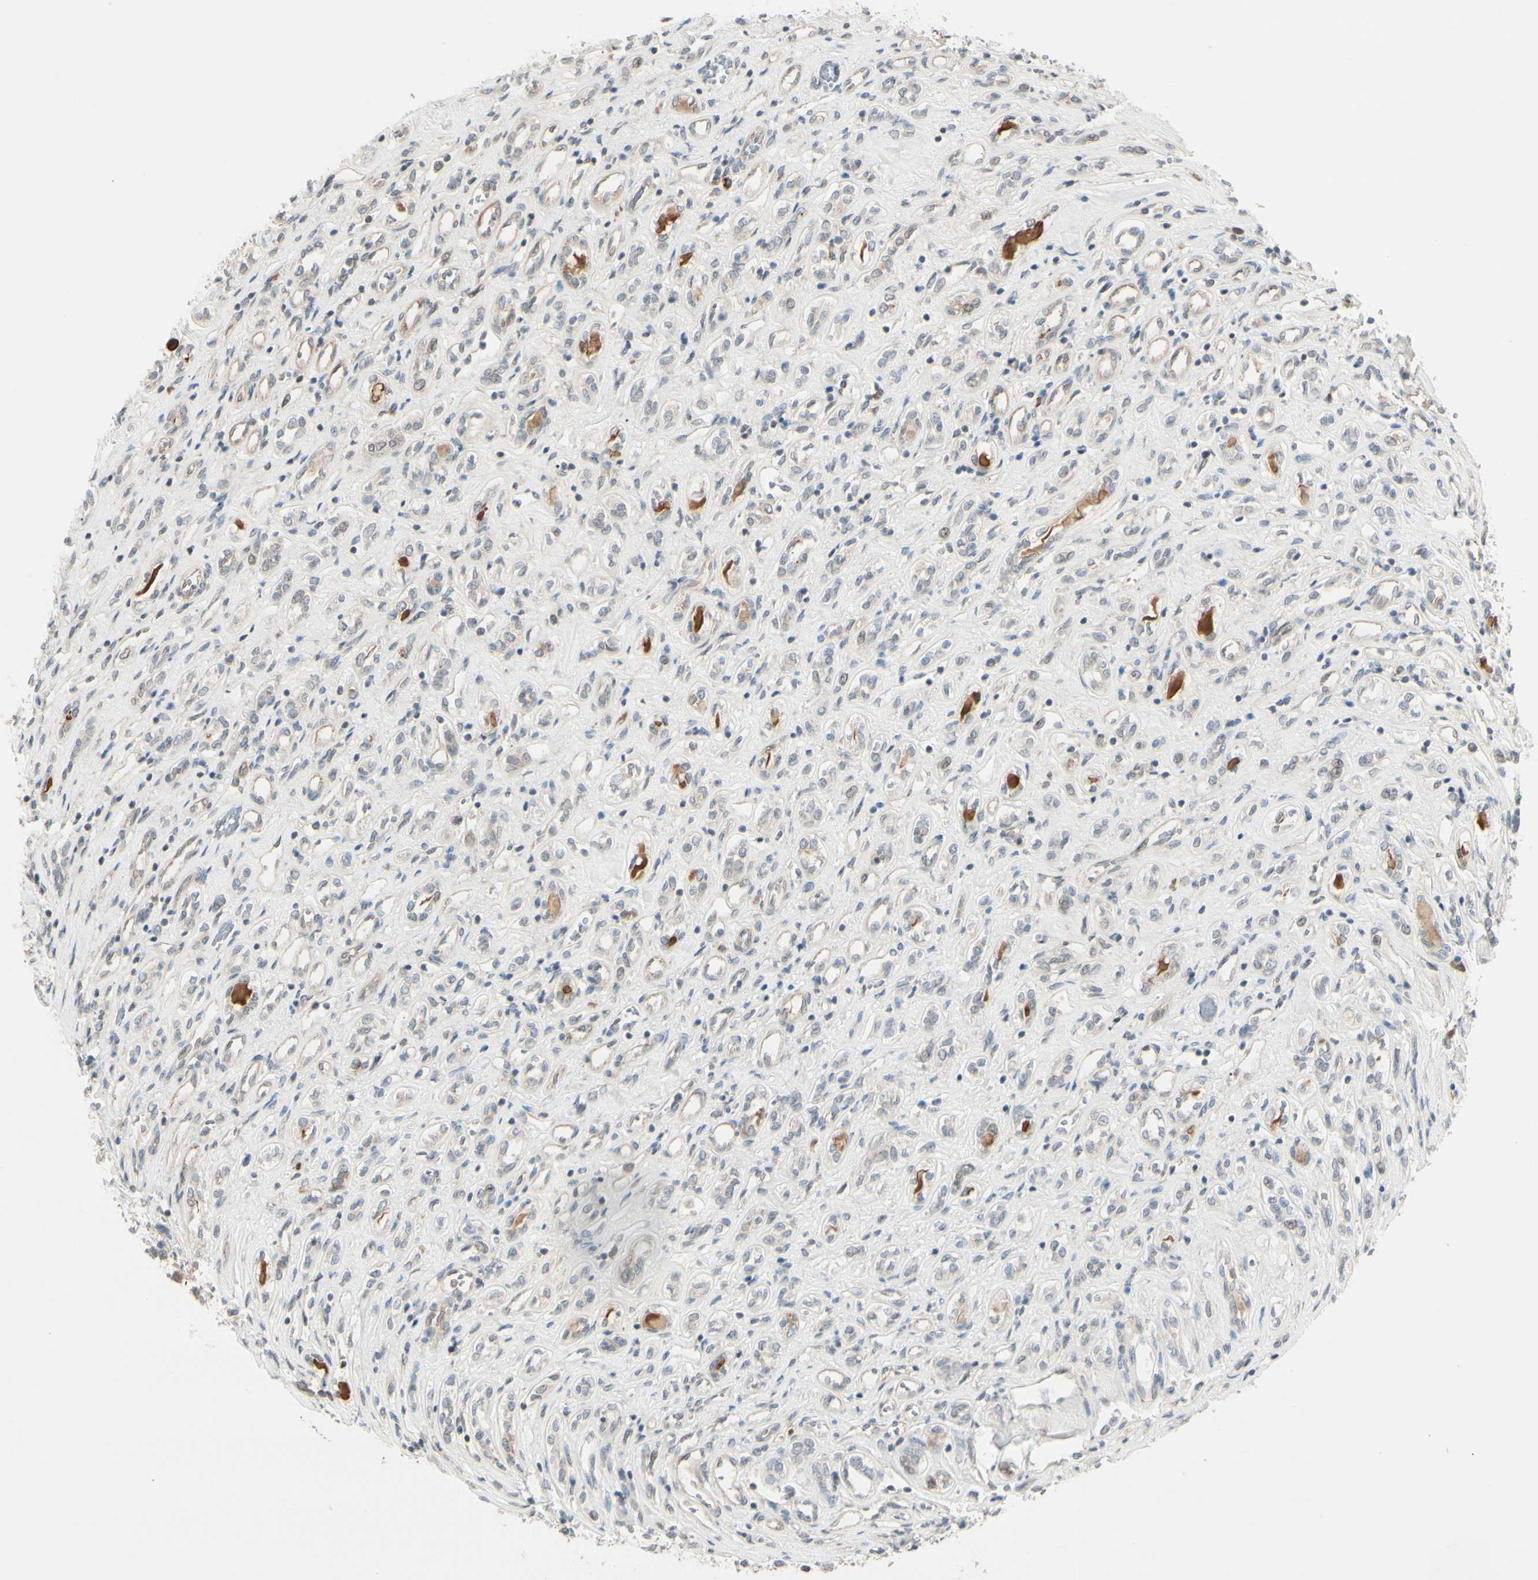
{"staining": {"intensity": "weak", "quantity": ">75%", "location": "cytoplasmic/membranous"}, "tissue": "renal cancer", "cell_type": "Tumor cells", "image_type": "cancer", "snomed": [{"axis": "morphology", "description": "Adenocarcinoma, NOS"}, {"axis": "topography", "description": "Kidney"}], "caption": "Adenocarcinoma (renal) was stained to show a protein in brown. There is low levels of weak cytoplasmic/membranous staining in about >75% of tumor cells.", "gene": "FGF10", "patient": {"sex": "female", "age": 70}}